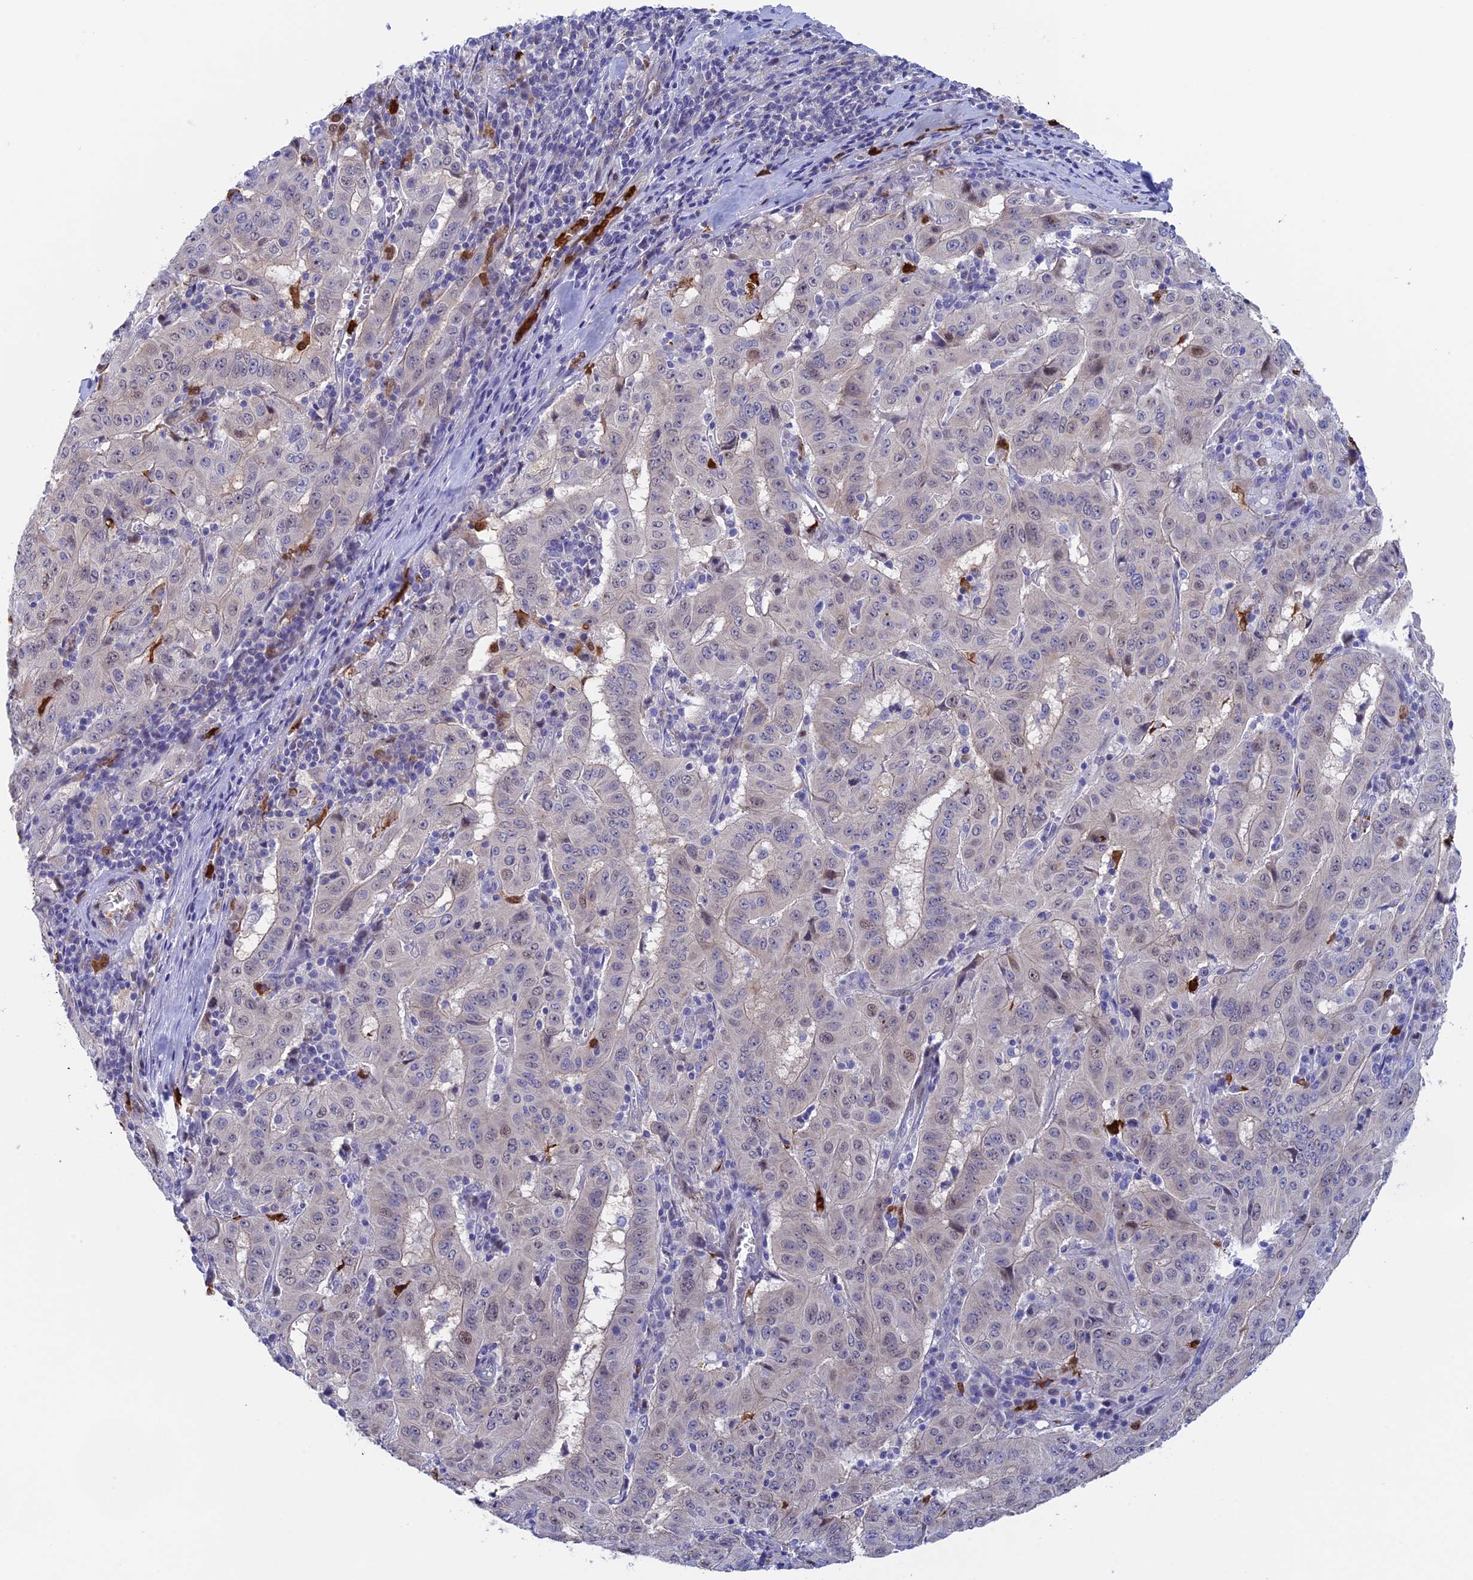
{"staining": {"intensity": "negative", "quantity": "none", "location": "none"}, "tissue": "pancreatic cancer", "cell_type": "Tumor cells", "image_type": "cancer", "snomed": [{"axis": "morphology", "description": "Adenocarcinoma, NOS"}, {"axis": "topography", "description": "Pancreas"}], "caption": "A photomicrograph of human adenocarcinoma (pancreatic) is negative for staining in tumor cells.", "gene": "SLC26A1", "patient": {"sex": "male", "age": 63}}